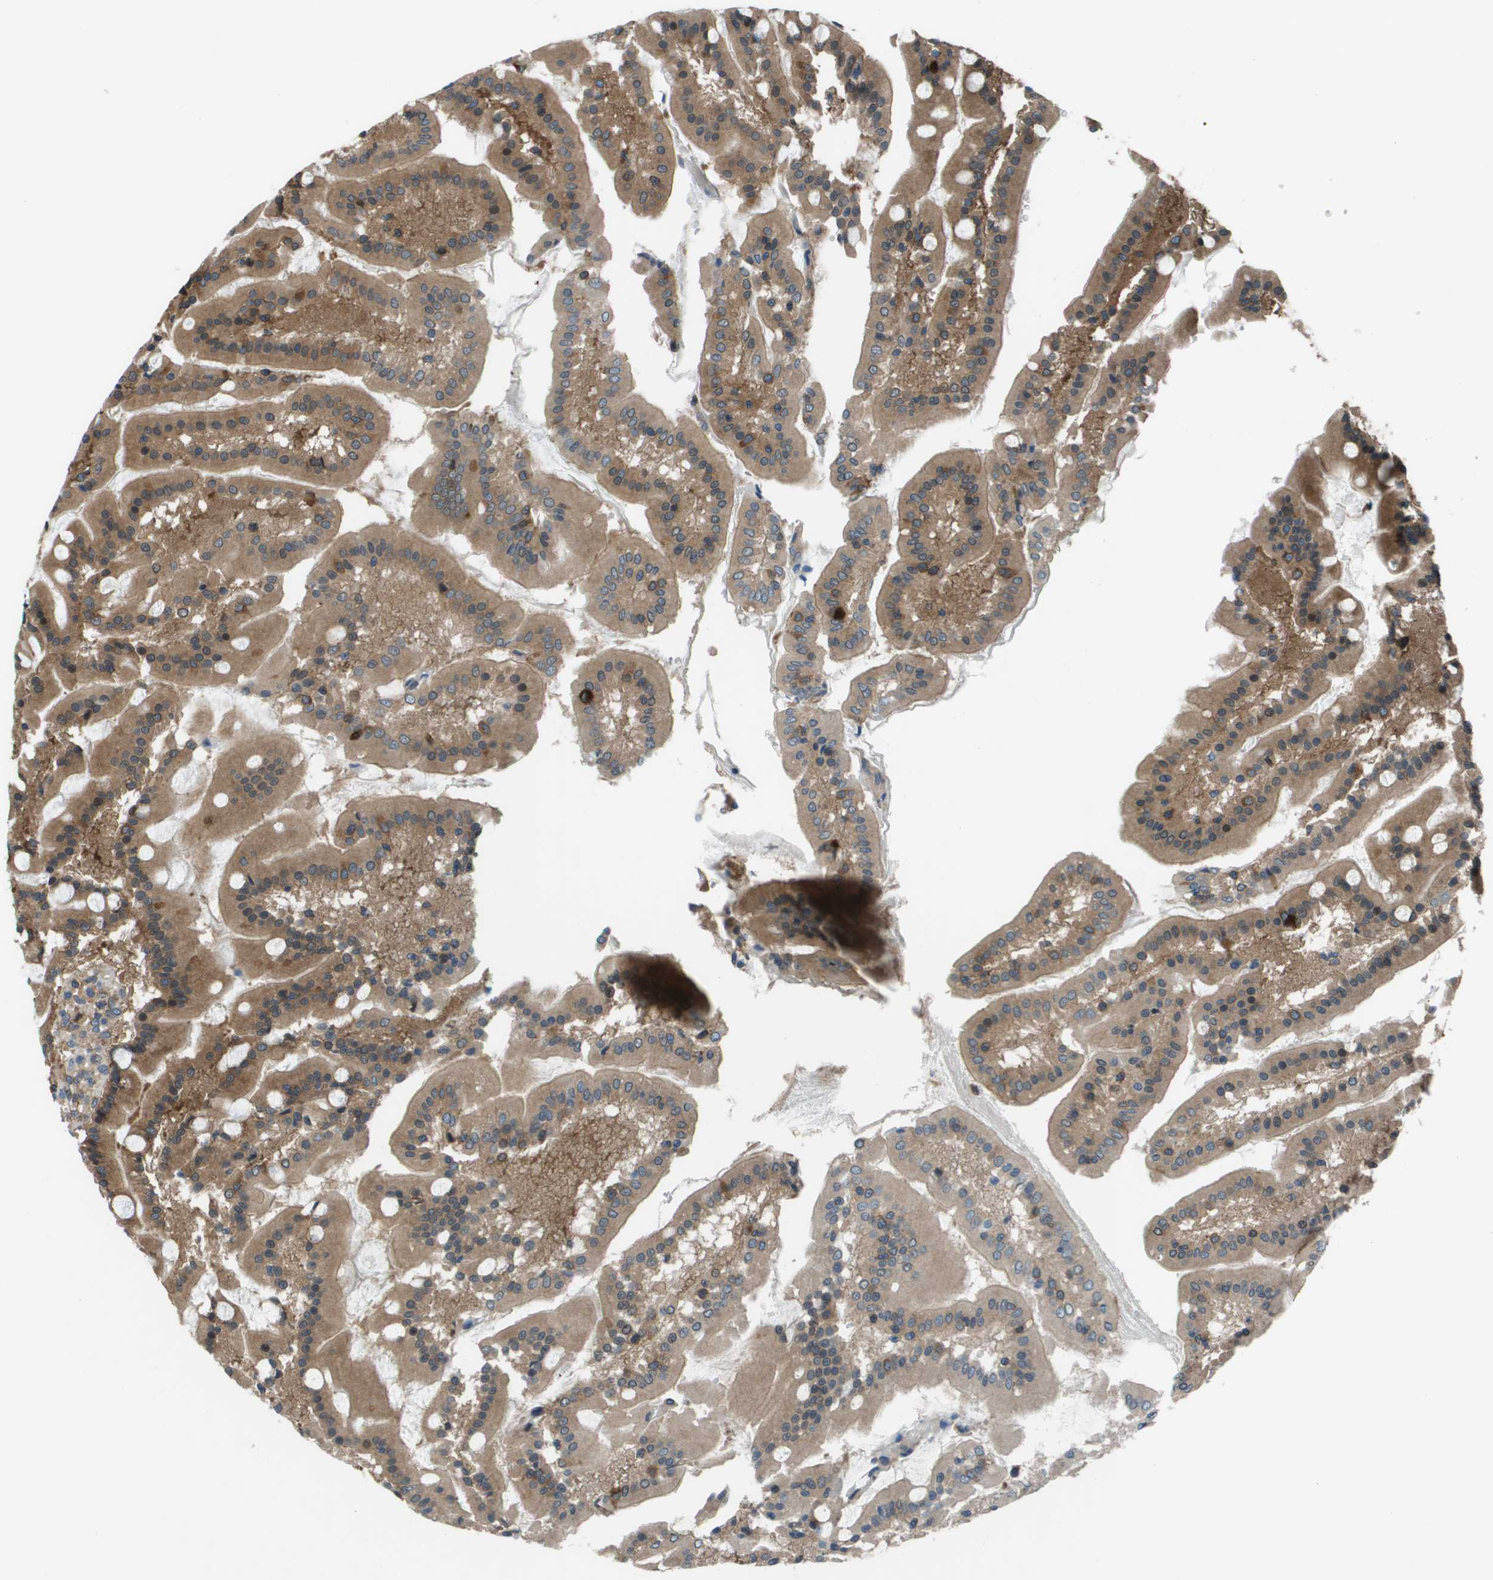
{"staining": {"intensity": "strong", "quantity": ">75%", "location": "cytoplasmic/membranous"}, "tissue": "duodenum", "cell_type": "Glandular cells", "image_type": "normal", "snomed": [{"axis": "morphology", "description": "Normal tissue, NOS"}, {"axis": "topography", "description": "Duodenum"}], "caption": "Duodenum was stained to show a protein in brown. There is high levels of strong cytoplasmic/membranous expression in about >75% of glandular cells. Nuclei are stained in blue.", "gene": "ARFGAP2", "patient": {"sex": "male", "age": 50}}